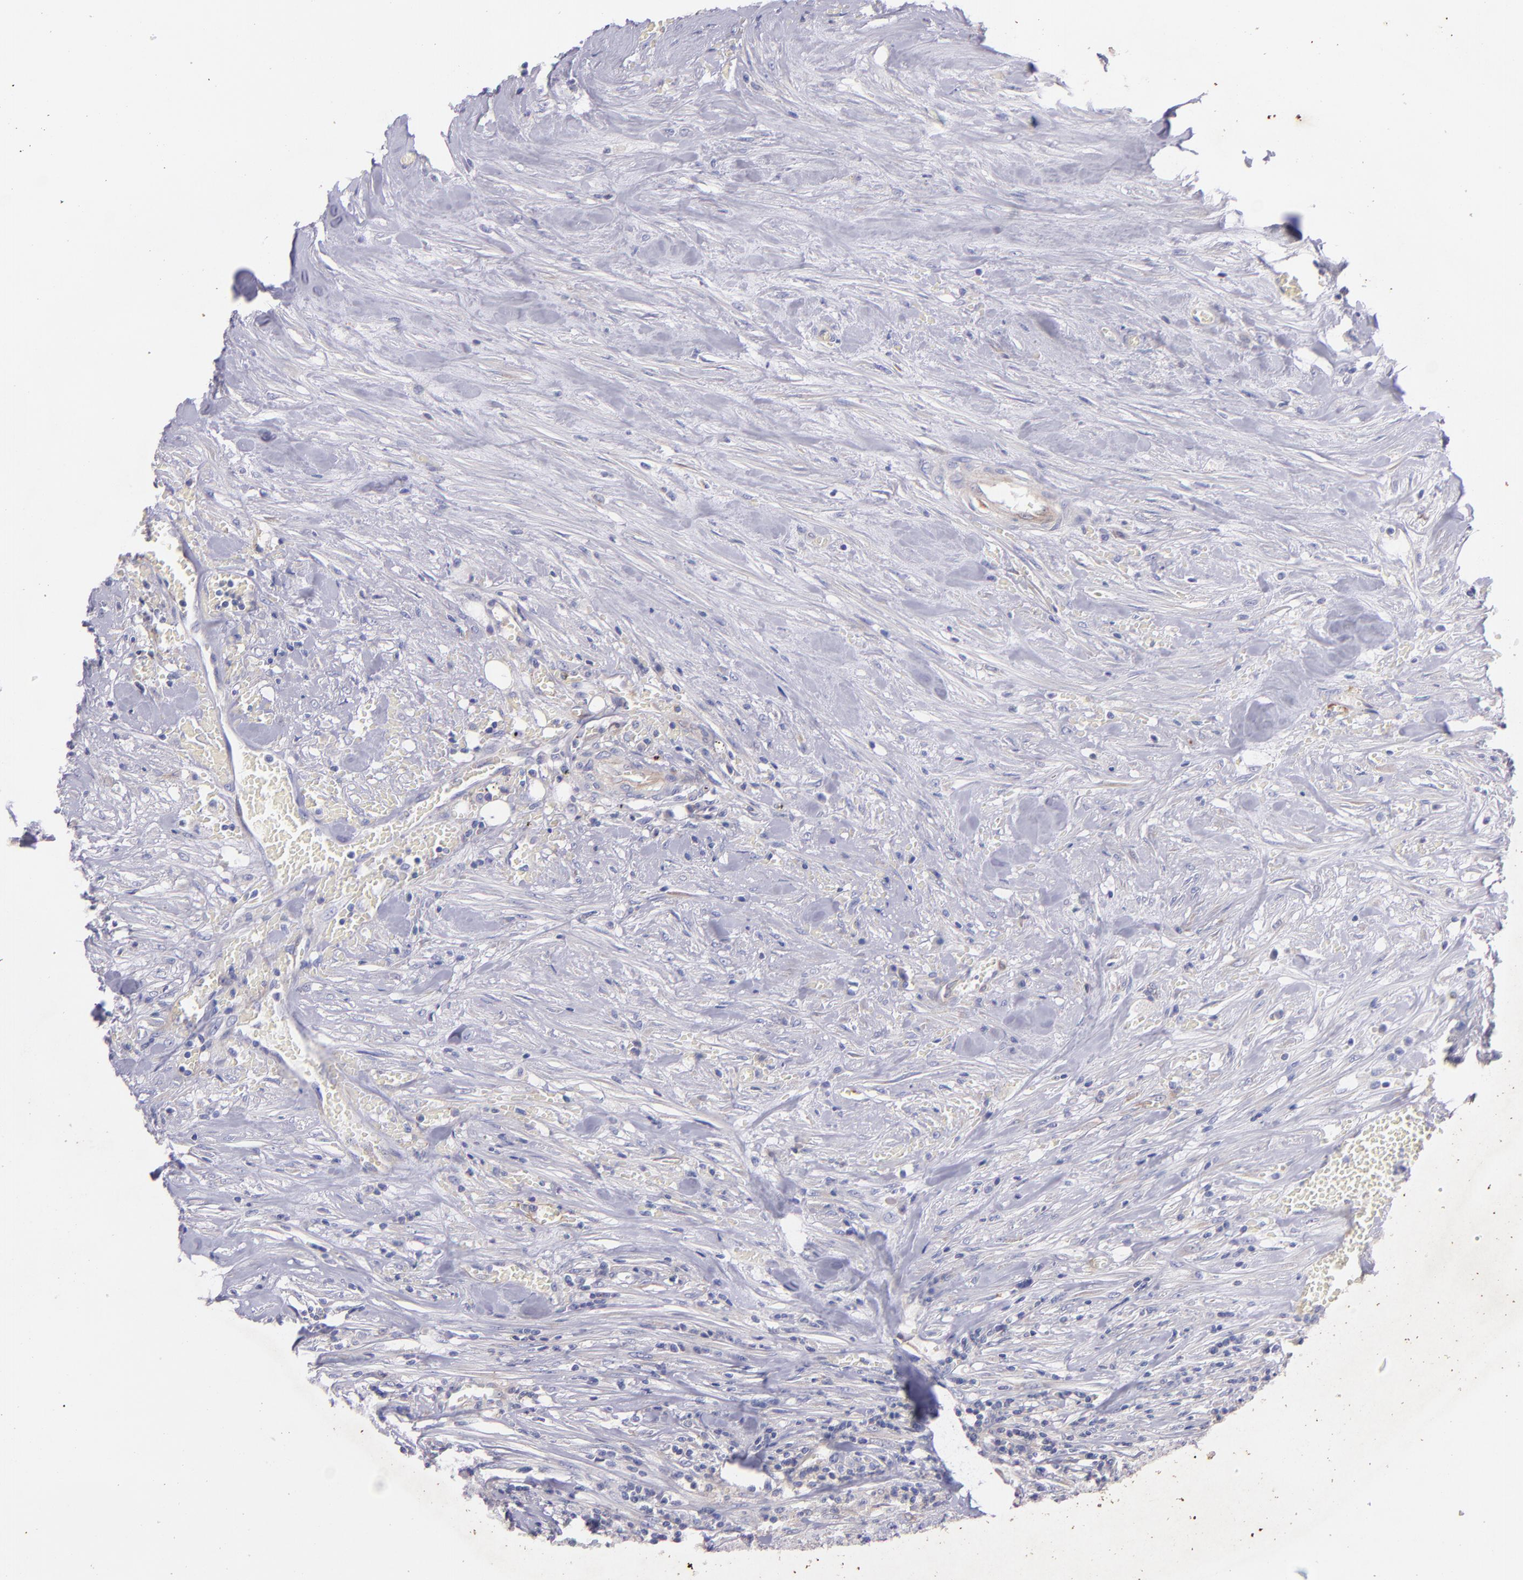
{"staining": {"intensity": "moderate", "quantity": "<25%", "location": "cytoplasmic/membranous"}, "tissue": "urothelial cancer", "cell_type": "Tumor cells", "image_type": "cancer", "snomed": [{"axis": "morphology", "description": "Urothelial carcinoma, High grade"}, {"axis": "topography", "description": "Urinary bladder"}], "caption": "Immunohistochemical staining of urothelial carcinoma (high-grade) displays moderate cytoplasmic/membranous protein positivity in approximately <25% of tumor cells.", "gene": "RET", "patient": {"sex": "male", "age": 74}}